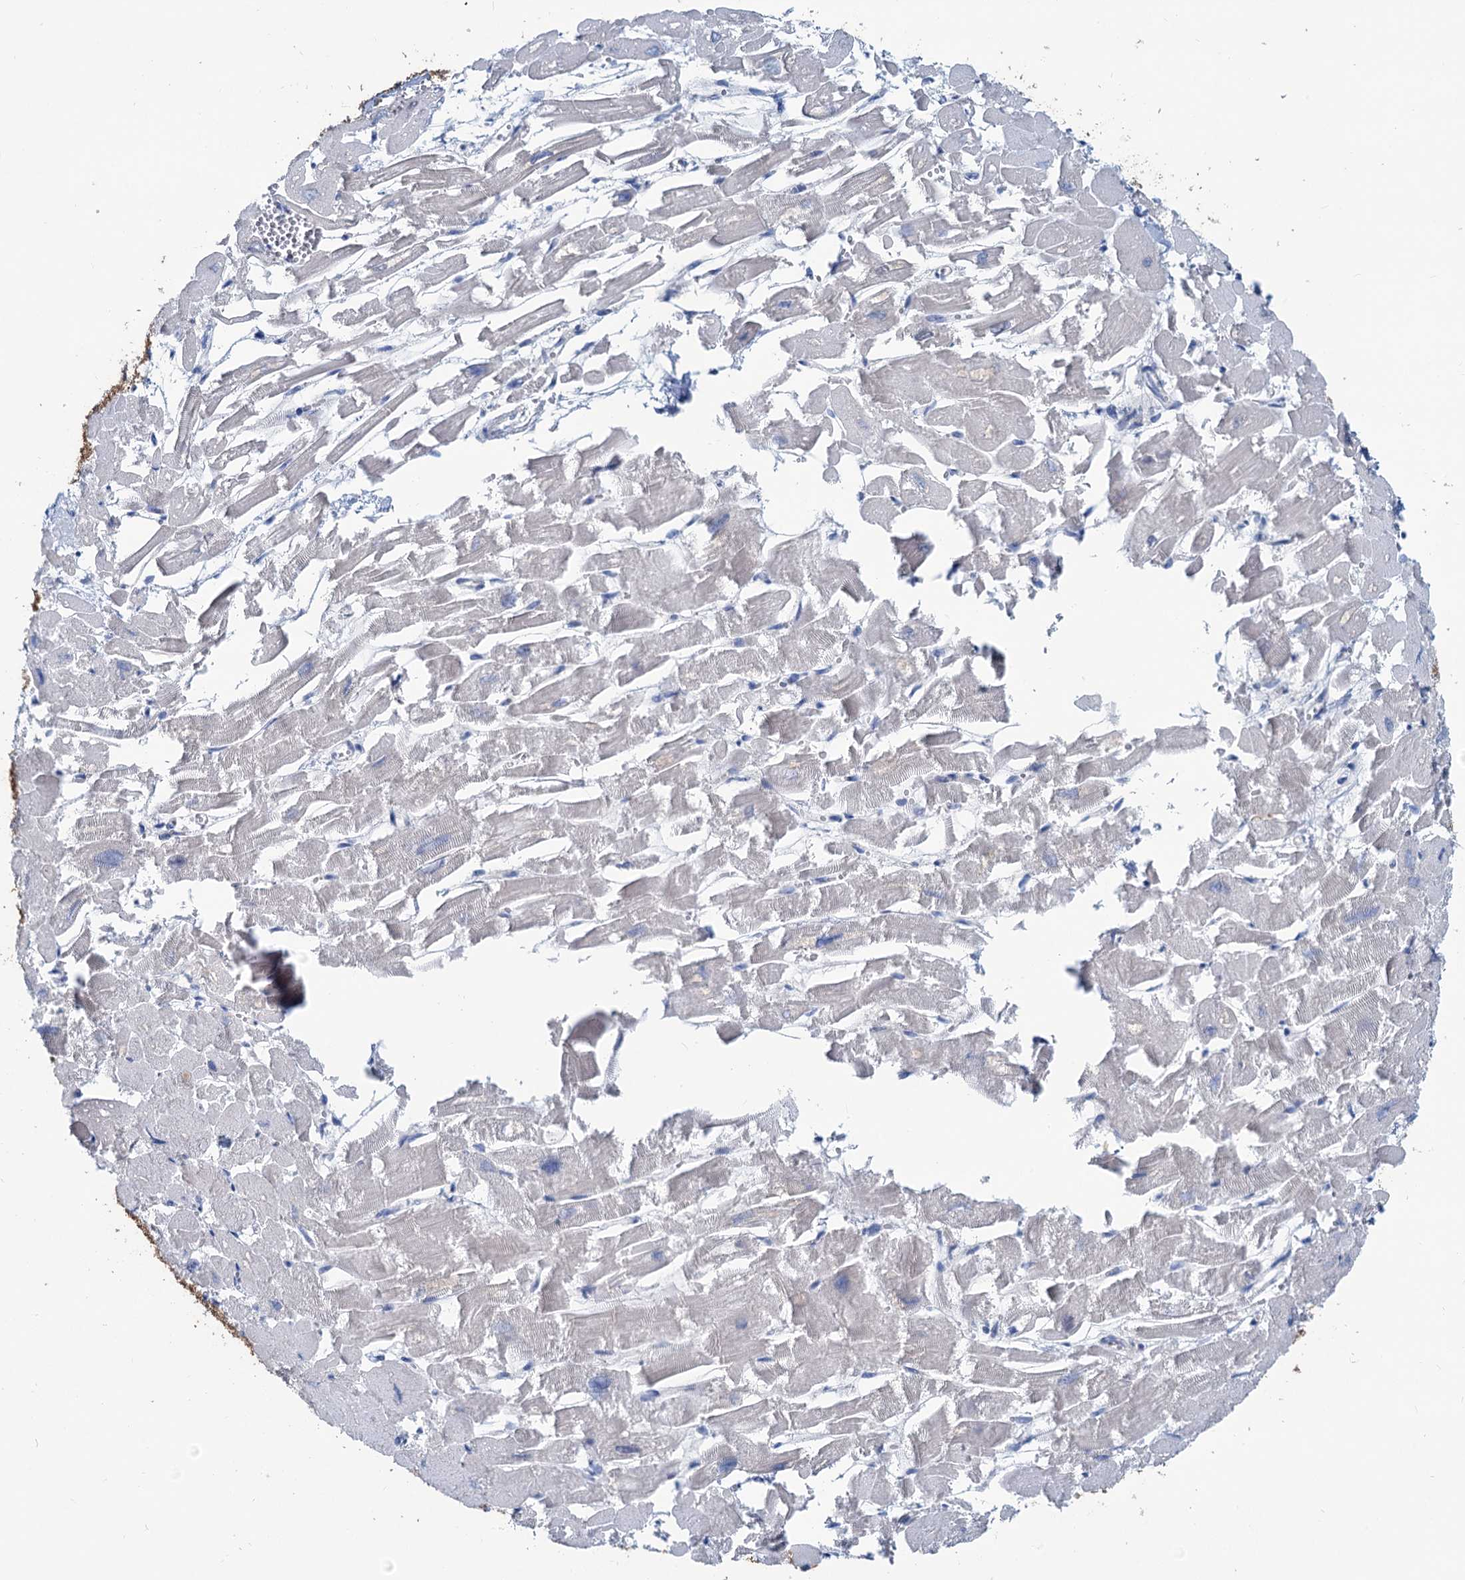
{"staining": {"intensity": "negative", "quantity": "none", "location": "none"}, "tissue": "heart muscle", "cell_type": "Cardiomyocytes", "image_type": "normal", "snomed": [{"axis": "morphology", "description": "Normal tissue, NOS"}, {"axis": "topography", "description": "Heart"}], "caption": "Cardiomyocytes are negative for brown protein staining in normal heart muscle. (DAB (3,3'-diaminobenzidine) immunohistochemistry with hematoxylin counter stain).", "gene": "SLC1A3", "patient": {"sex": "male", "age": 54}}